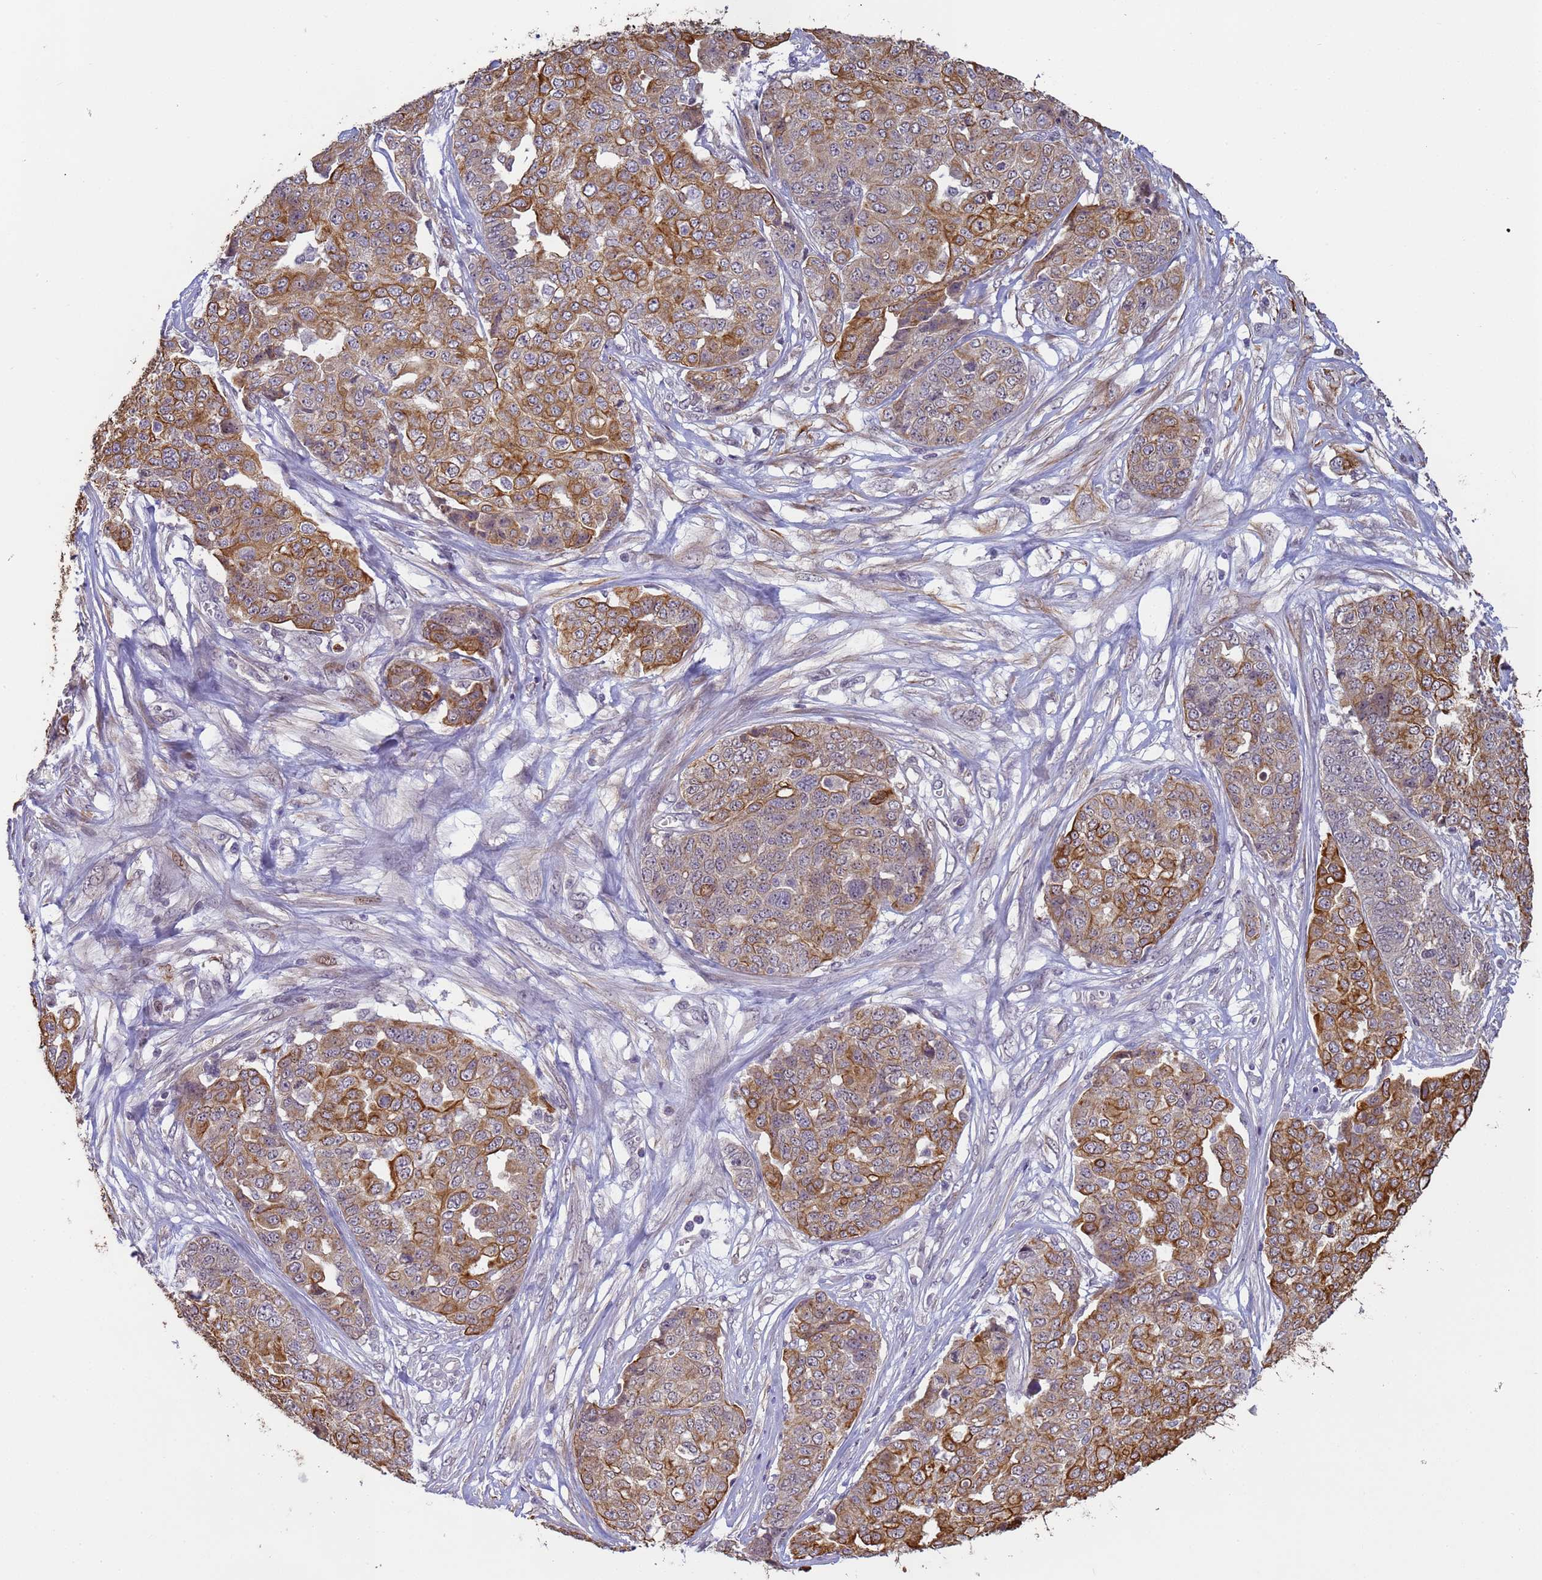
{"staining": {"intensity": "moderate", "quantity": "25%-75%", "location": "cytoplasmic/membranous"}, "tissue": "ovarian cancer", "cell_type": "Tumor cells", "image_type": "cancer", "snomed": [{"axis": "morphology", "description": "Cystadenocarcinoma, serous, NOS"}, {"axis": "topography", "description": "Soft tissue"}, {"axis": "topography", "description": "Ovary"}], "caption": "The image displays a brown stain indicating the presence of a protein in the cytoplasmic/membranous of tumor cells in ovarian cancer (serous cystadenocarcinoma). The protein of interest is shown in brown color, while the nuclei are stained blue.", "gene": "VWA3A", "patient": {"sex": "female", "age": 57}}